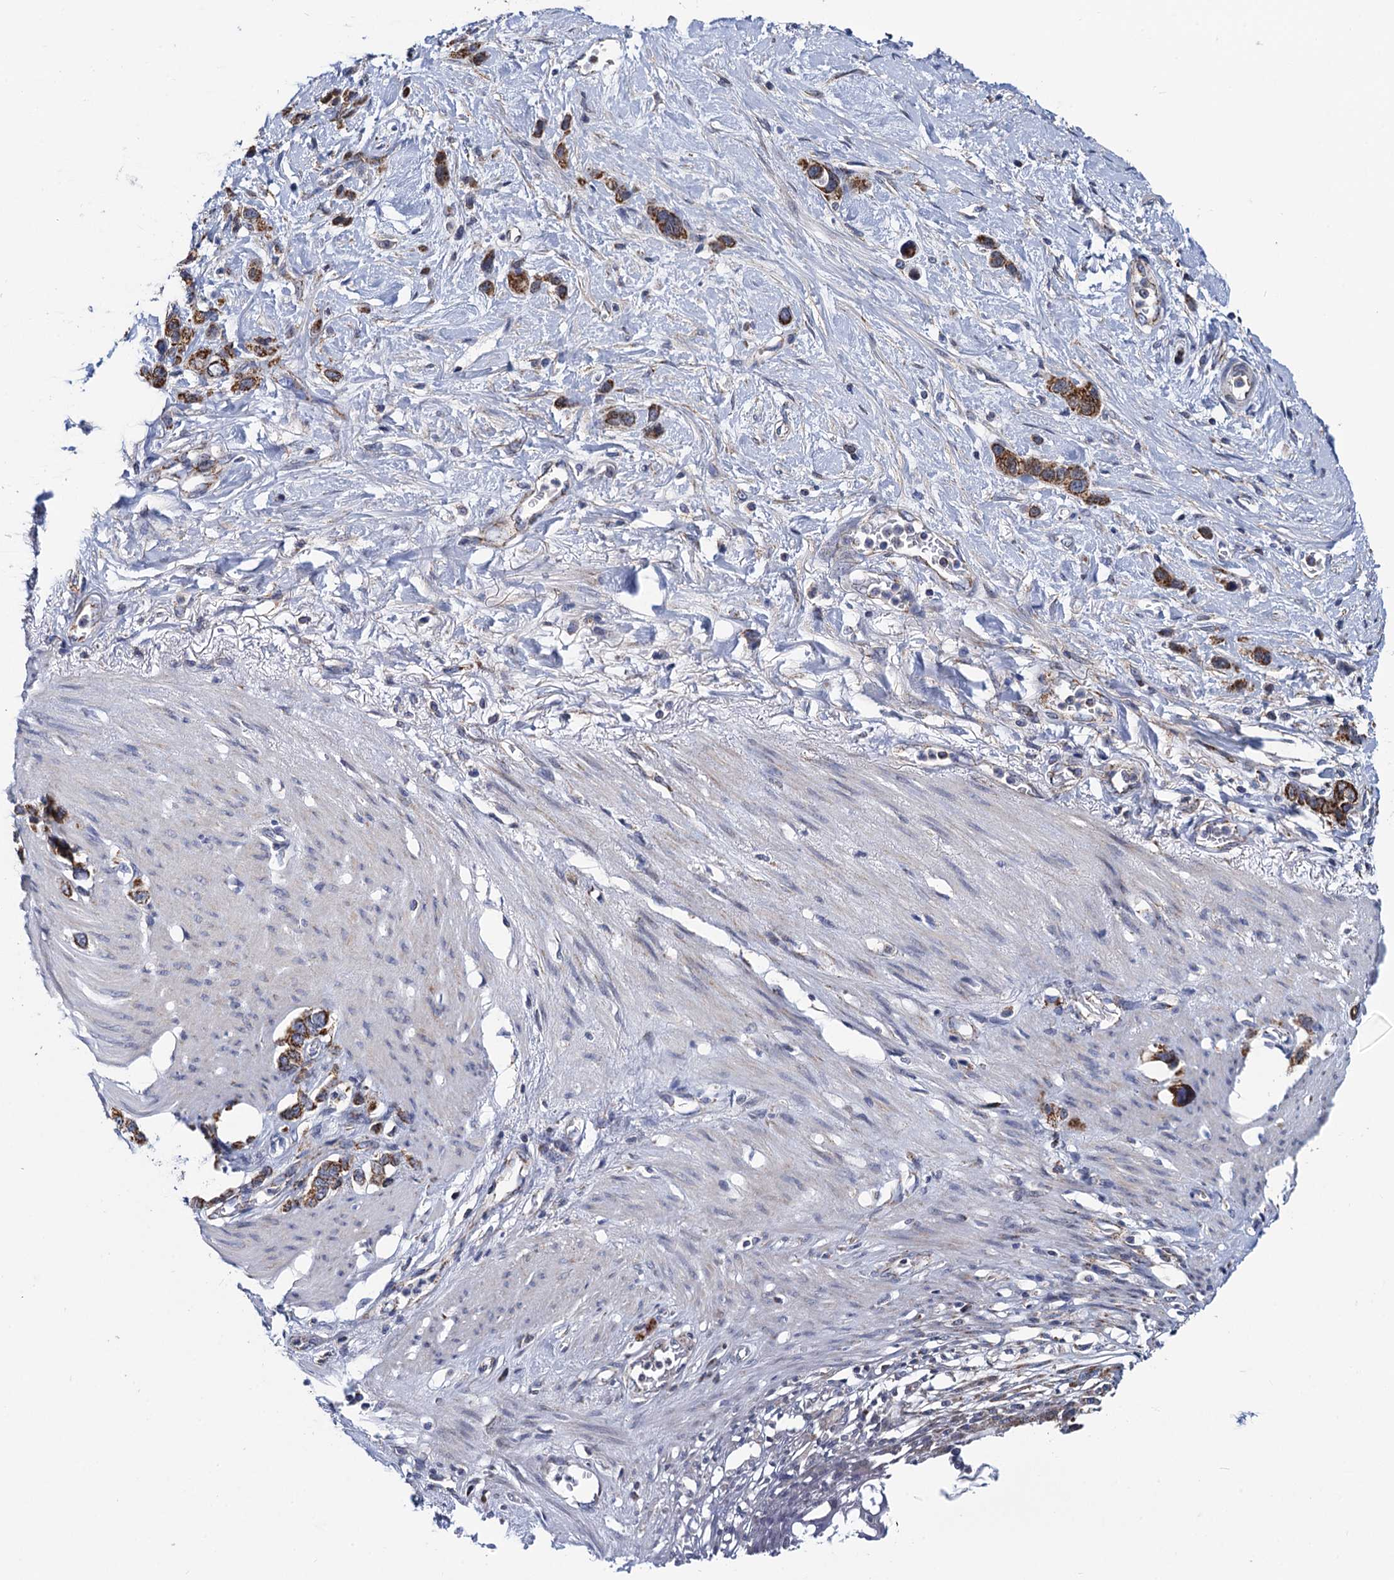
{"staining": {"intensity": "moderate", "quantity": ">75%", "location": "cytoplasmic/membranous"}, "tissue": "stomach cancer", "cell_type": "Tumor cells", "image_type": "cancer", "snomed": [{"axis": "morphology", "description": "Adenocarcinoma, NOS"}, {"axis": "morphology", "description": "Adenocarcinoma, High grade"}, {"axis": "topography", "description": "Stomach, upper"}, {"axis": "topography", "description": "Stomach, lower"}], "caption": "Brown immunohistochemical staining in human stomach cancer shows moderate cytoplasmic/membranous expression in about >75% of tumor cells. (DAB IHC, brown staining for protein, blue staining for nuclei).", "gene": "PTCD3", "patient": {"sex": "female", "age": 65}}